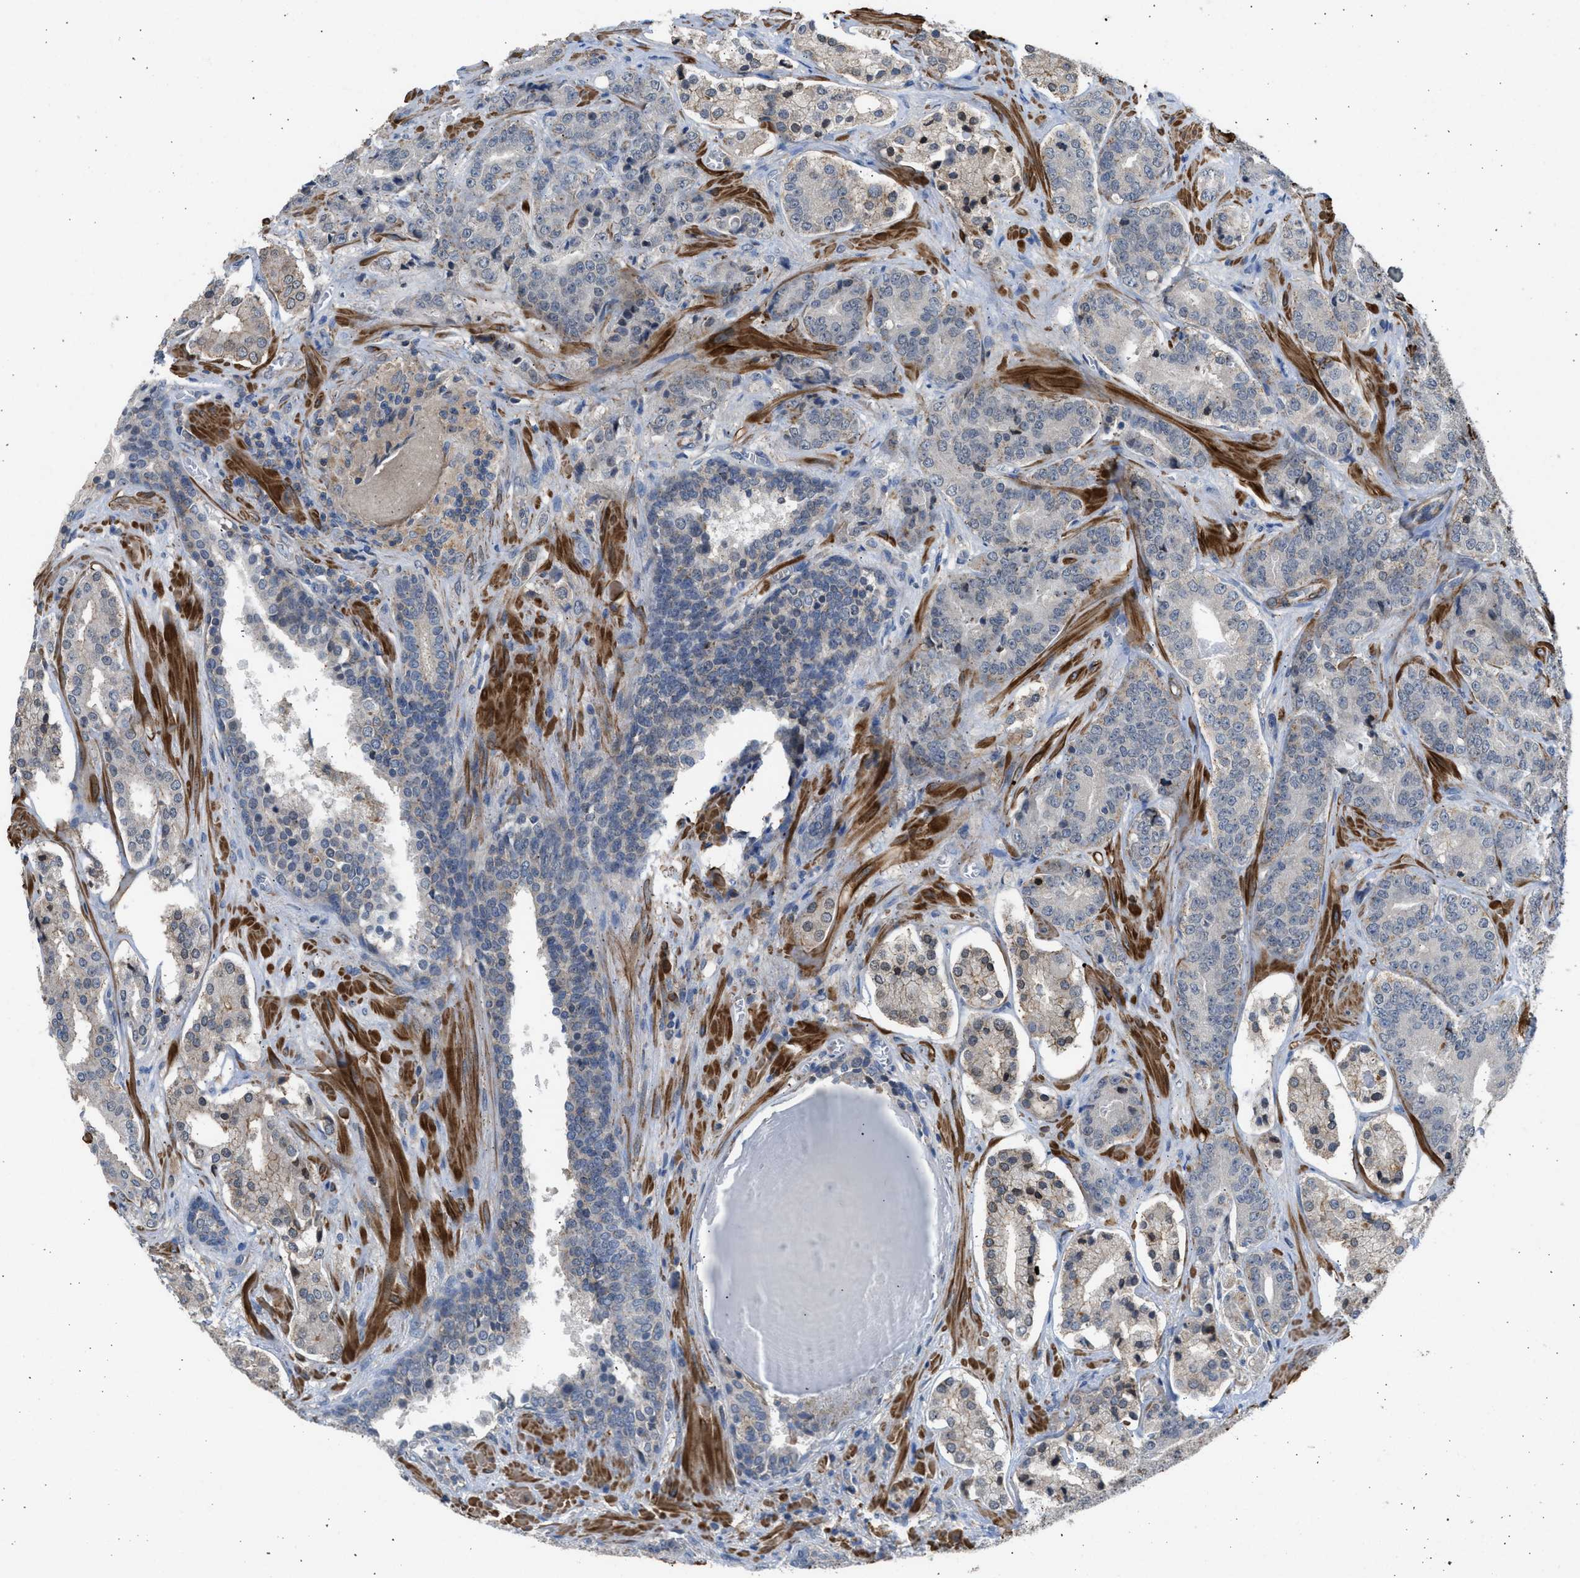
{"staining": {"intensity": "negative", "quantity": "none", "location": "none"}, "tissue": "prostate cancer", "cell_type": "Tumor cells", "image_type": "cancer", "snomed": [{"axis": "morphology", "description": "Adenocarcinoma, High grade"}, {"axis": "topography", "description": "Prostate"}], "caption": "This is a image of immunohistochemistry (IHC) staining of adenocarcinoma (high-grade) (prostate), which shows no positivity in tumor cells.", "gene": "PCNX3", "patient": {"sex": "male", "age": 60}}